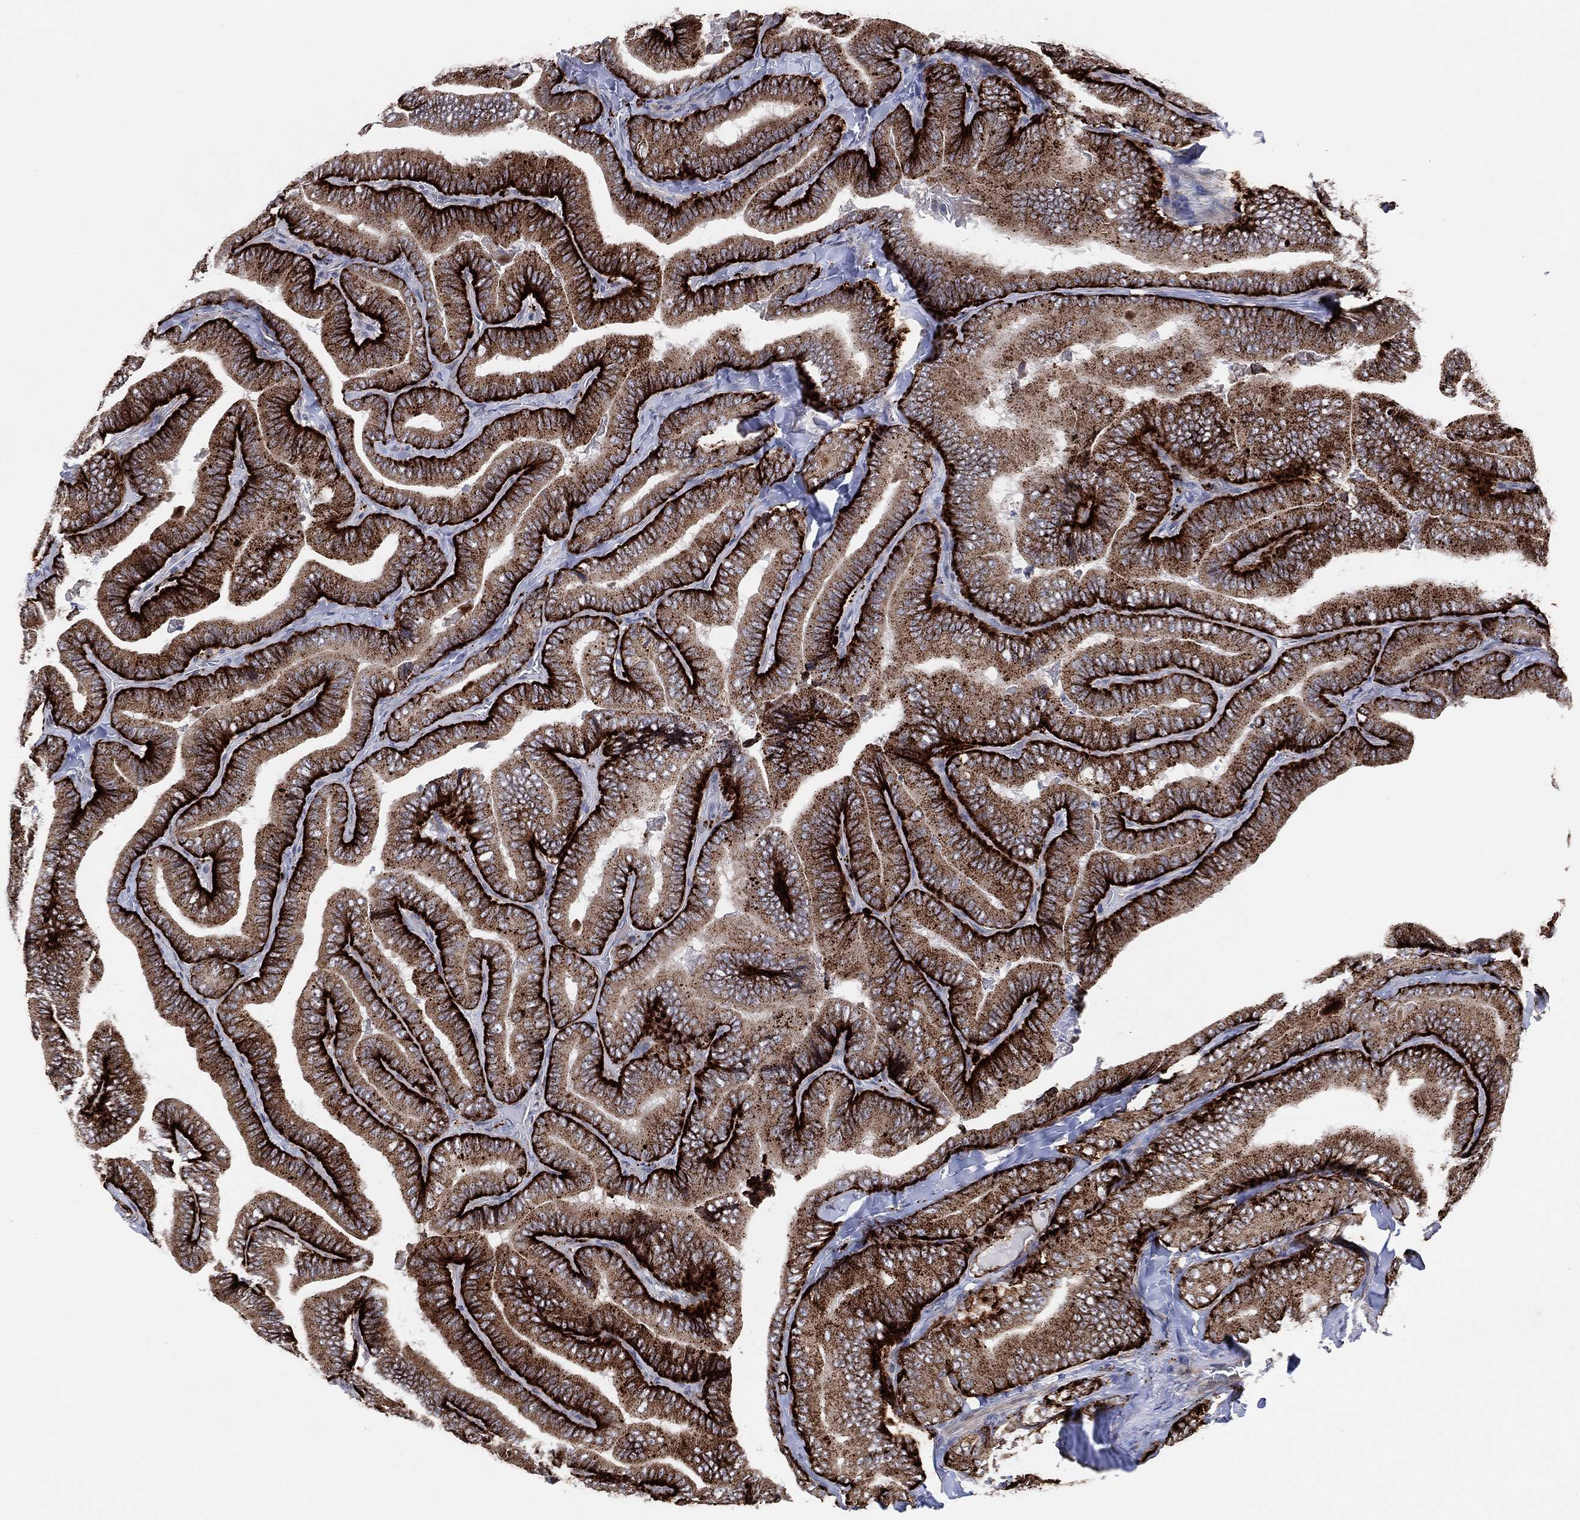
{"staining": {"intensity": "strong", "quantity": ">75%", "location": "cytoplasmic/membranous"}, "tissue": "thyroid cancer", "cell_type": "Tumor cells", "image_type": "cancer", "snomed": [{"axis": "morphology", "description": "Papillary adenocarcinoma, NOS"}, {"axis": "topography", "description": "Thyroid gland"}], "caption": "Immunohistochemistry (DAB) staining of thyroid papillary adenocarcinoma shows strong cytoplasmic/membranous protein positivity in approximately >75% of tumor cells.", "gene": "FAM104A", "patient": {"sex": "male", "age": 61}}